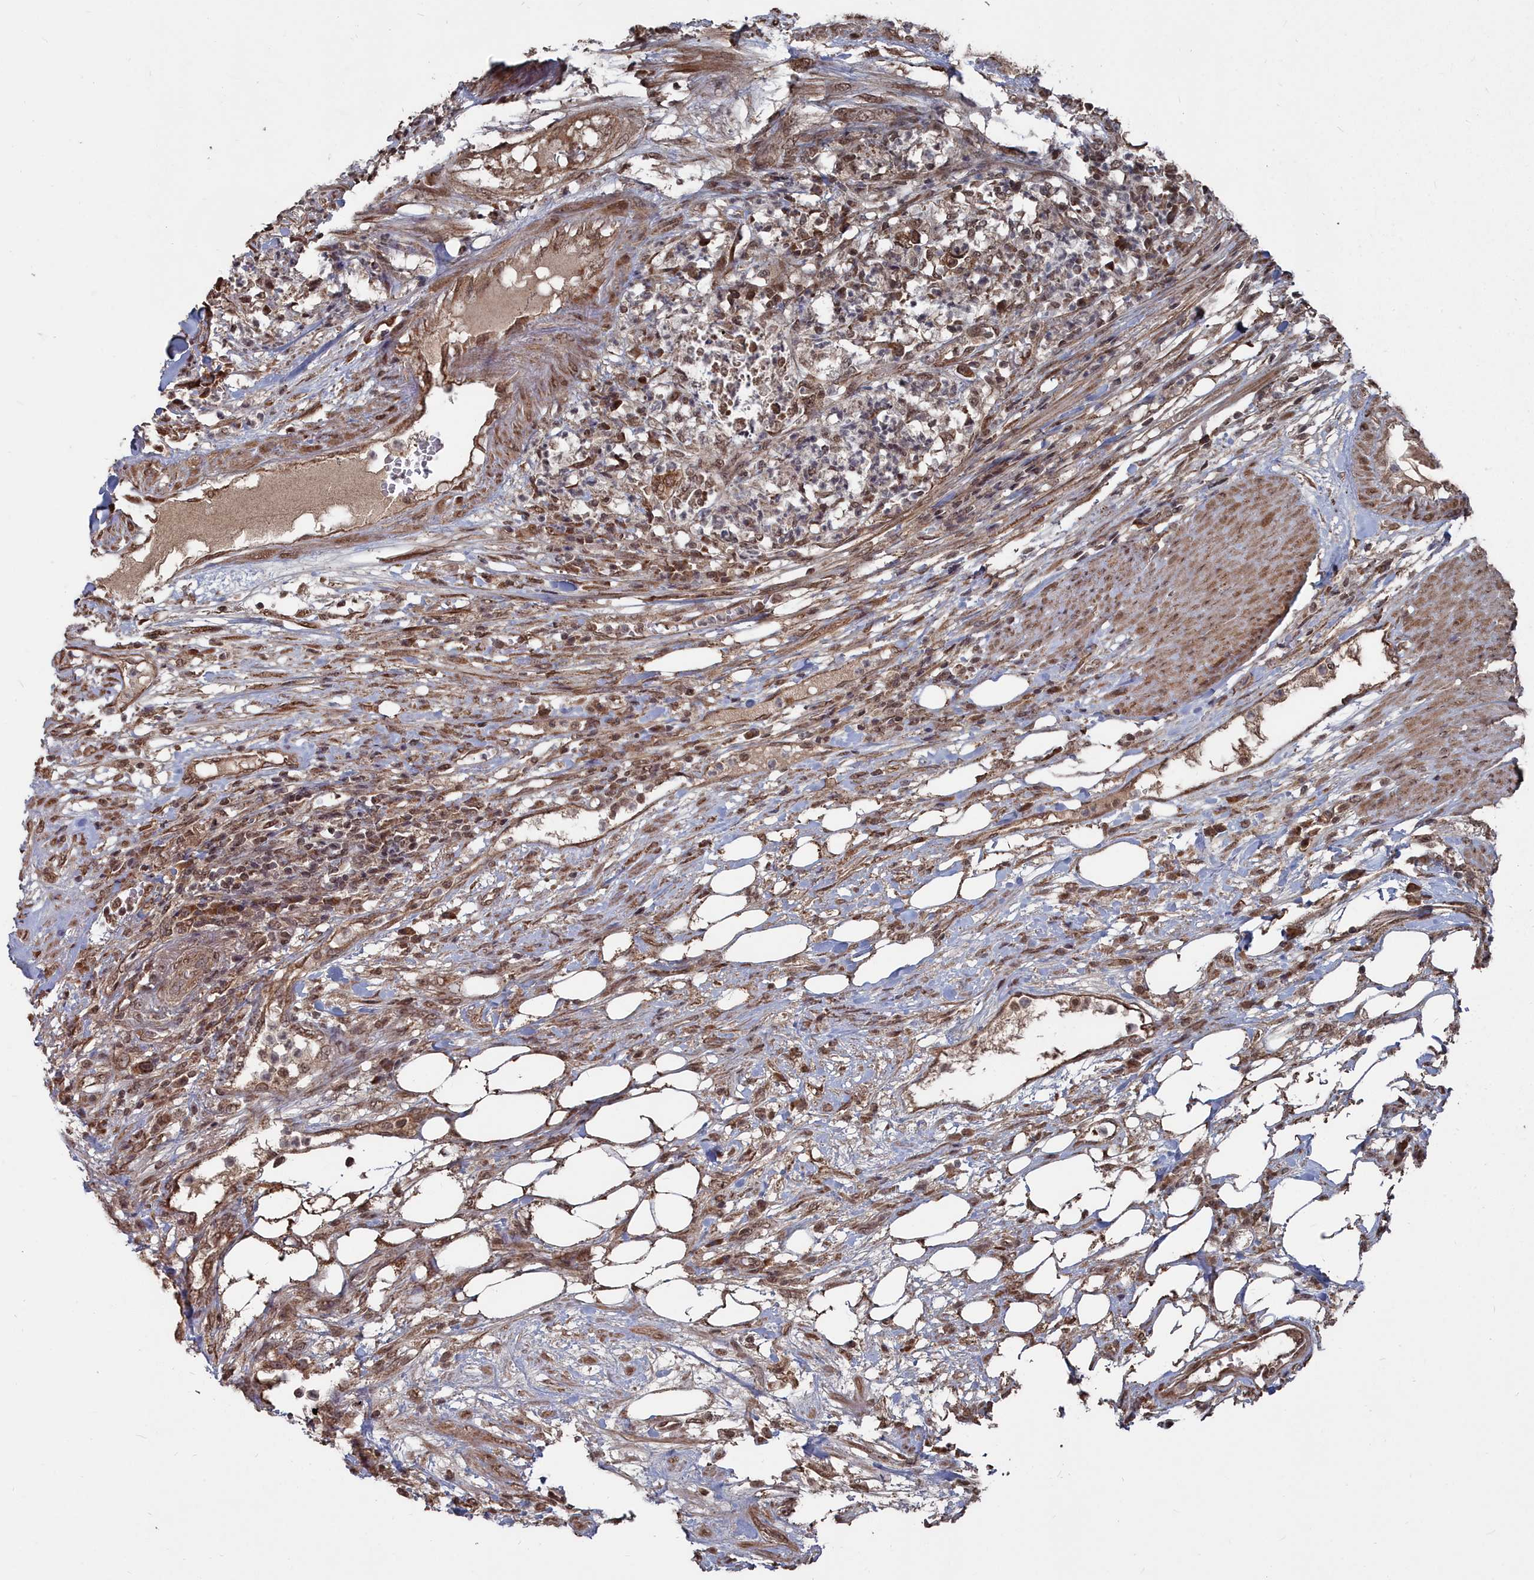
{"staining": {"intensity": "moderate", "quantity": ">75%", "location": "cytoplasmic/membranous,nuclear"}, "tissue": "colorectal cancer", "cell_type": "Tumor cells", "image_type": "cancer", "snomed": [{"axis": "morphology", "description": "Adenocarcinoma, NOS"}, {"axis": "topography", "description": "Colon"}], "caption": "IHC of human colorectal adenocarcinoma exhibits medium levels of moderate cytoplasmic/membranous and nuclear staining in about >75% of tumor cells. (DAB IHC with brightfield microscopy, high magnification).", "gene": "CCNP", "patient": {"sex": "female", "age": 84}}